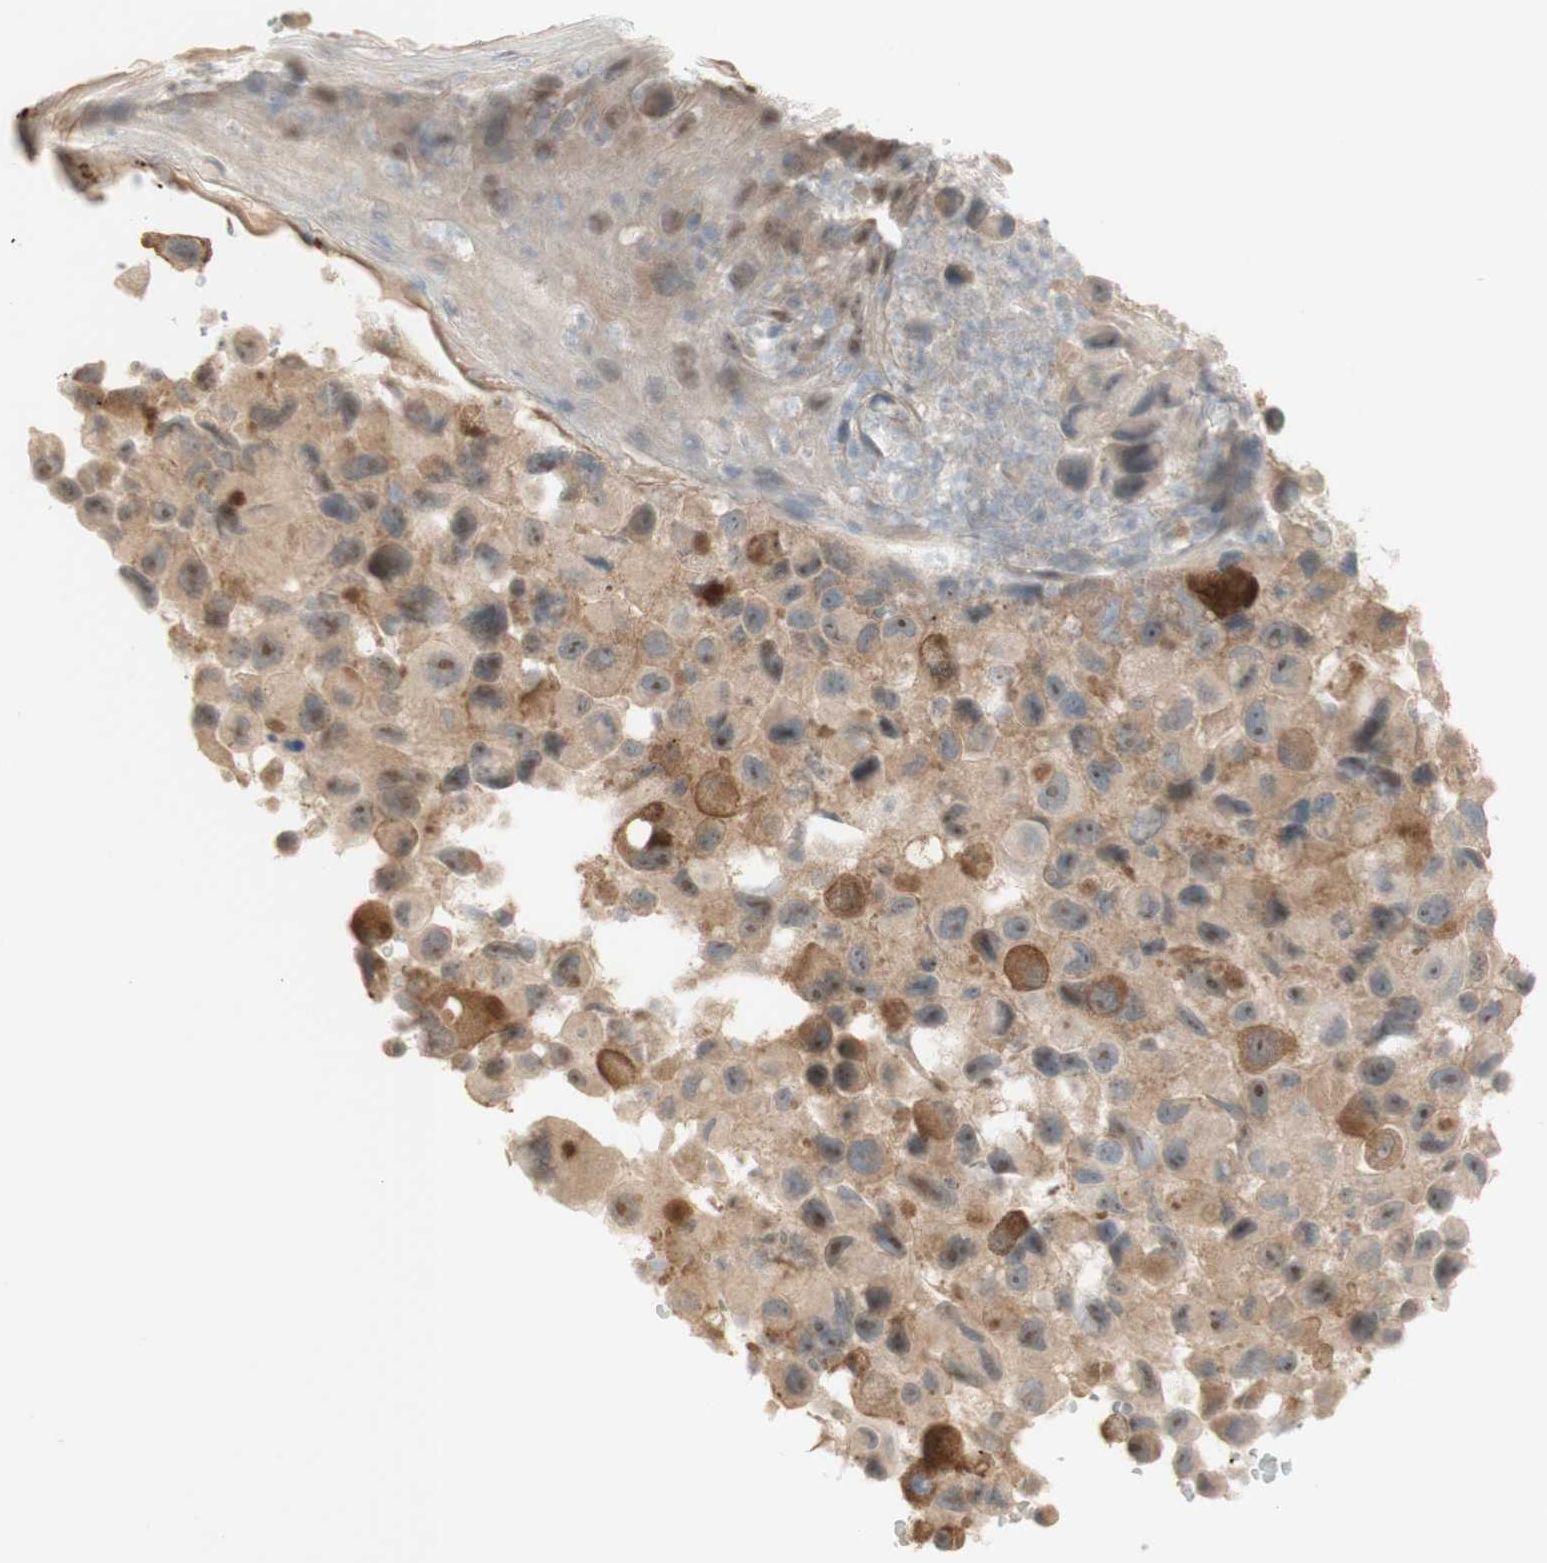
{"staining": {"intensity": "moderate", "quantity": ">75%", "location": "cytoplasmic/membranous,nuclear"}, "tissue": "melanoma", "cell_type": "Tumor cells", "image_type": "cancer", "snomed": [{"axis": "morphology", "description": "Malignant melanoma, NOS"}, {"axis": "topography", "description": "Skin"}], "caption": "A photomicrograph of human malignant melanoma stained for a protein demonstrates moderate cytoplasmic/membranous and nuclear brown staining in tumor cells.", "gene": "PLCD4", "patient": {"sex": "female", "age": 73}}